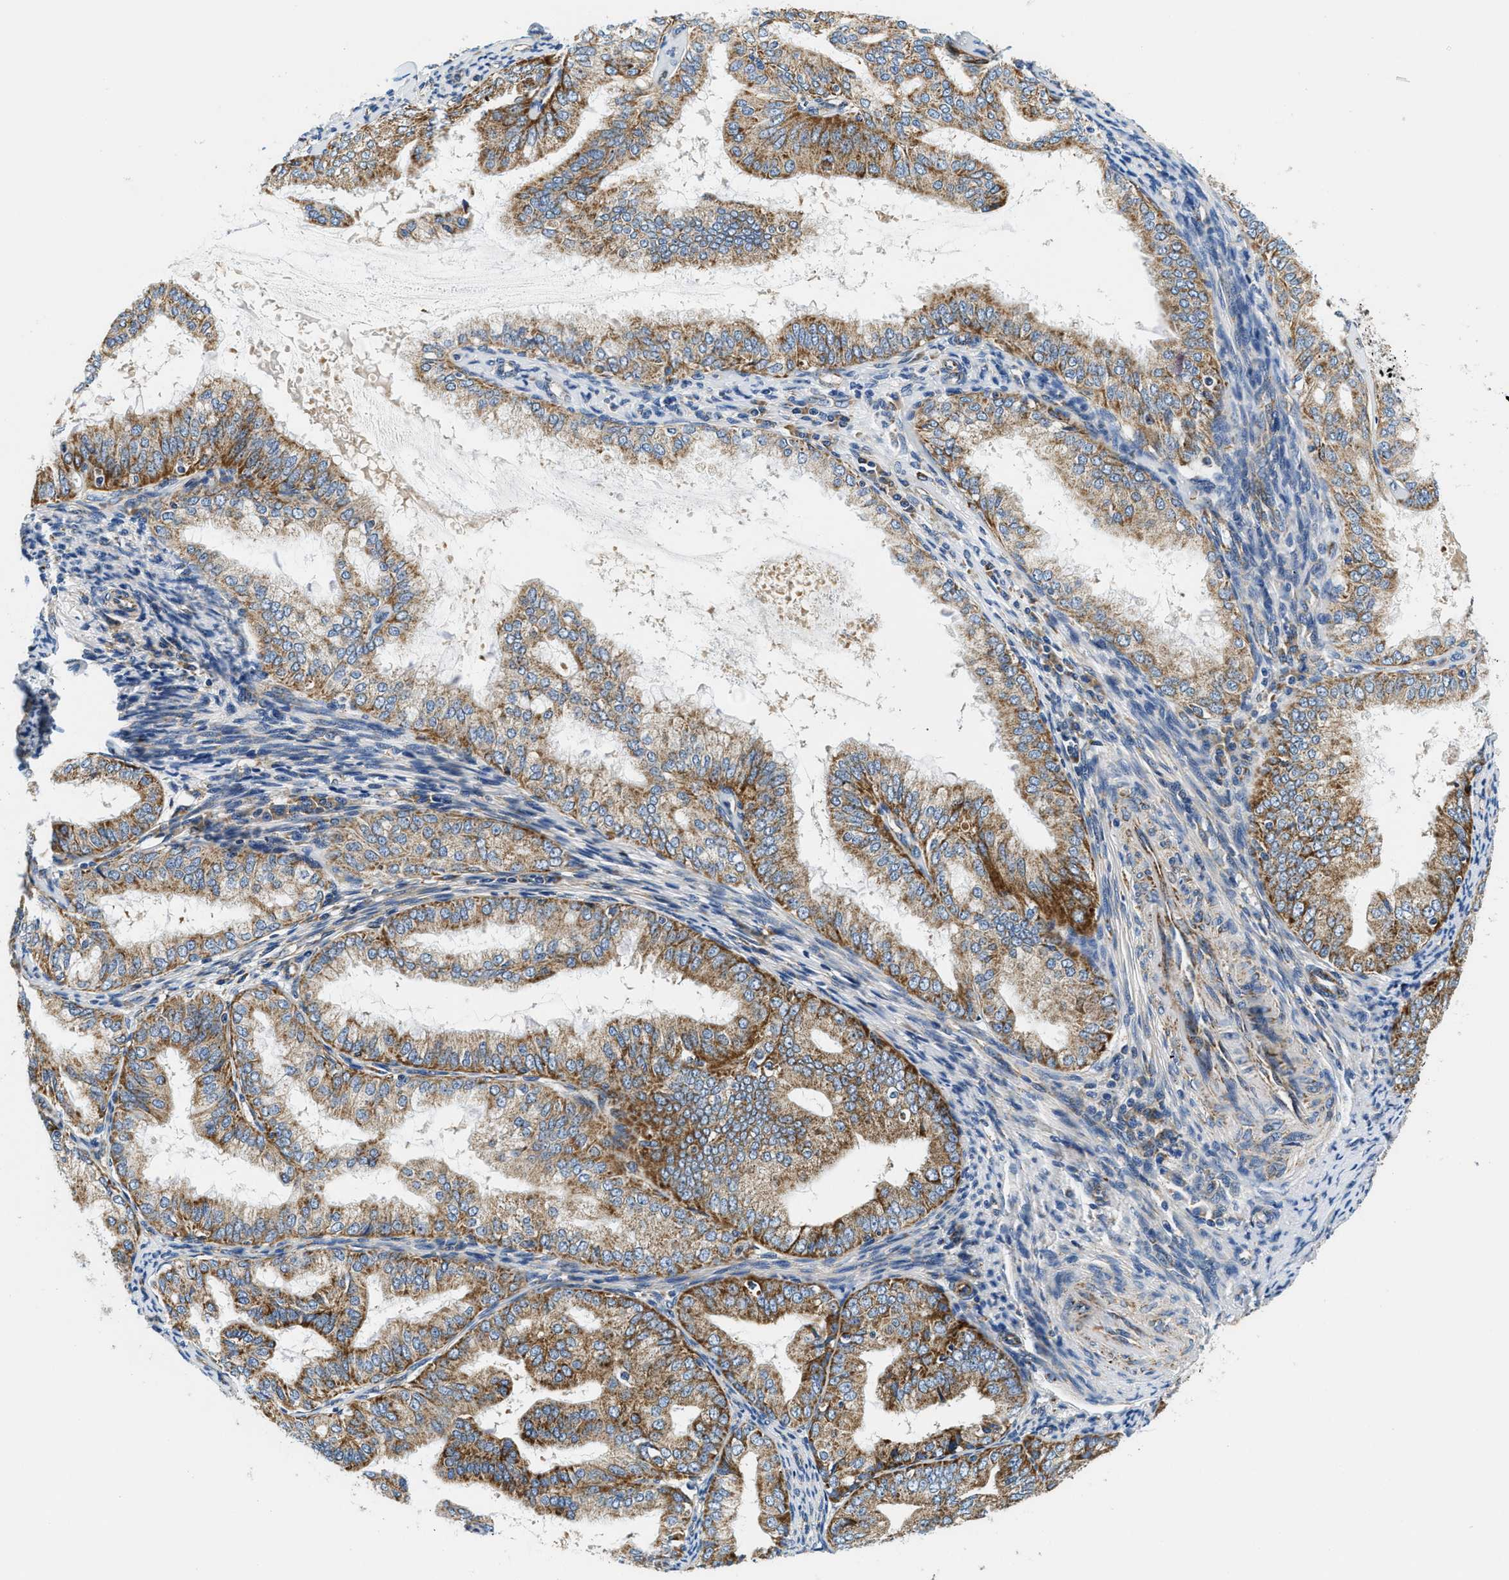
{"staining": {"intensity": "strong", "quantity": ">75%", "location": "cytoplasmic/membranous"}, "tissue": "endometrial cancer", "cell_type": "Tumor cells", "image_type": "cancer", "snomed": [{"axis": "morphology", "description": "Adenocarcinoma, NOS"}, {"axis": "topography", "description": "Endometrium"}], "caption": "Approximately >75% of tumor cells in adenocarcinoma (endometrial) display strong cytoplasmic/membranous protein staining as visualized by brown immunohistochemical staining.", "gene": "SAMD4B", "patient": {"sex": "female", "age": 63}}